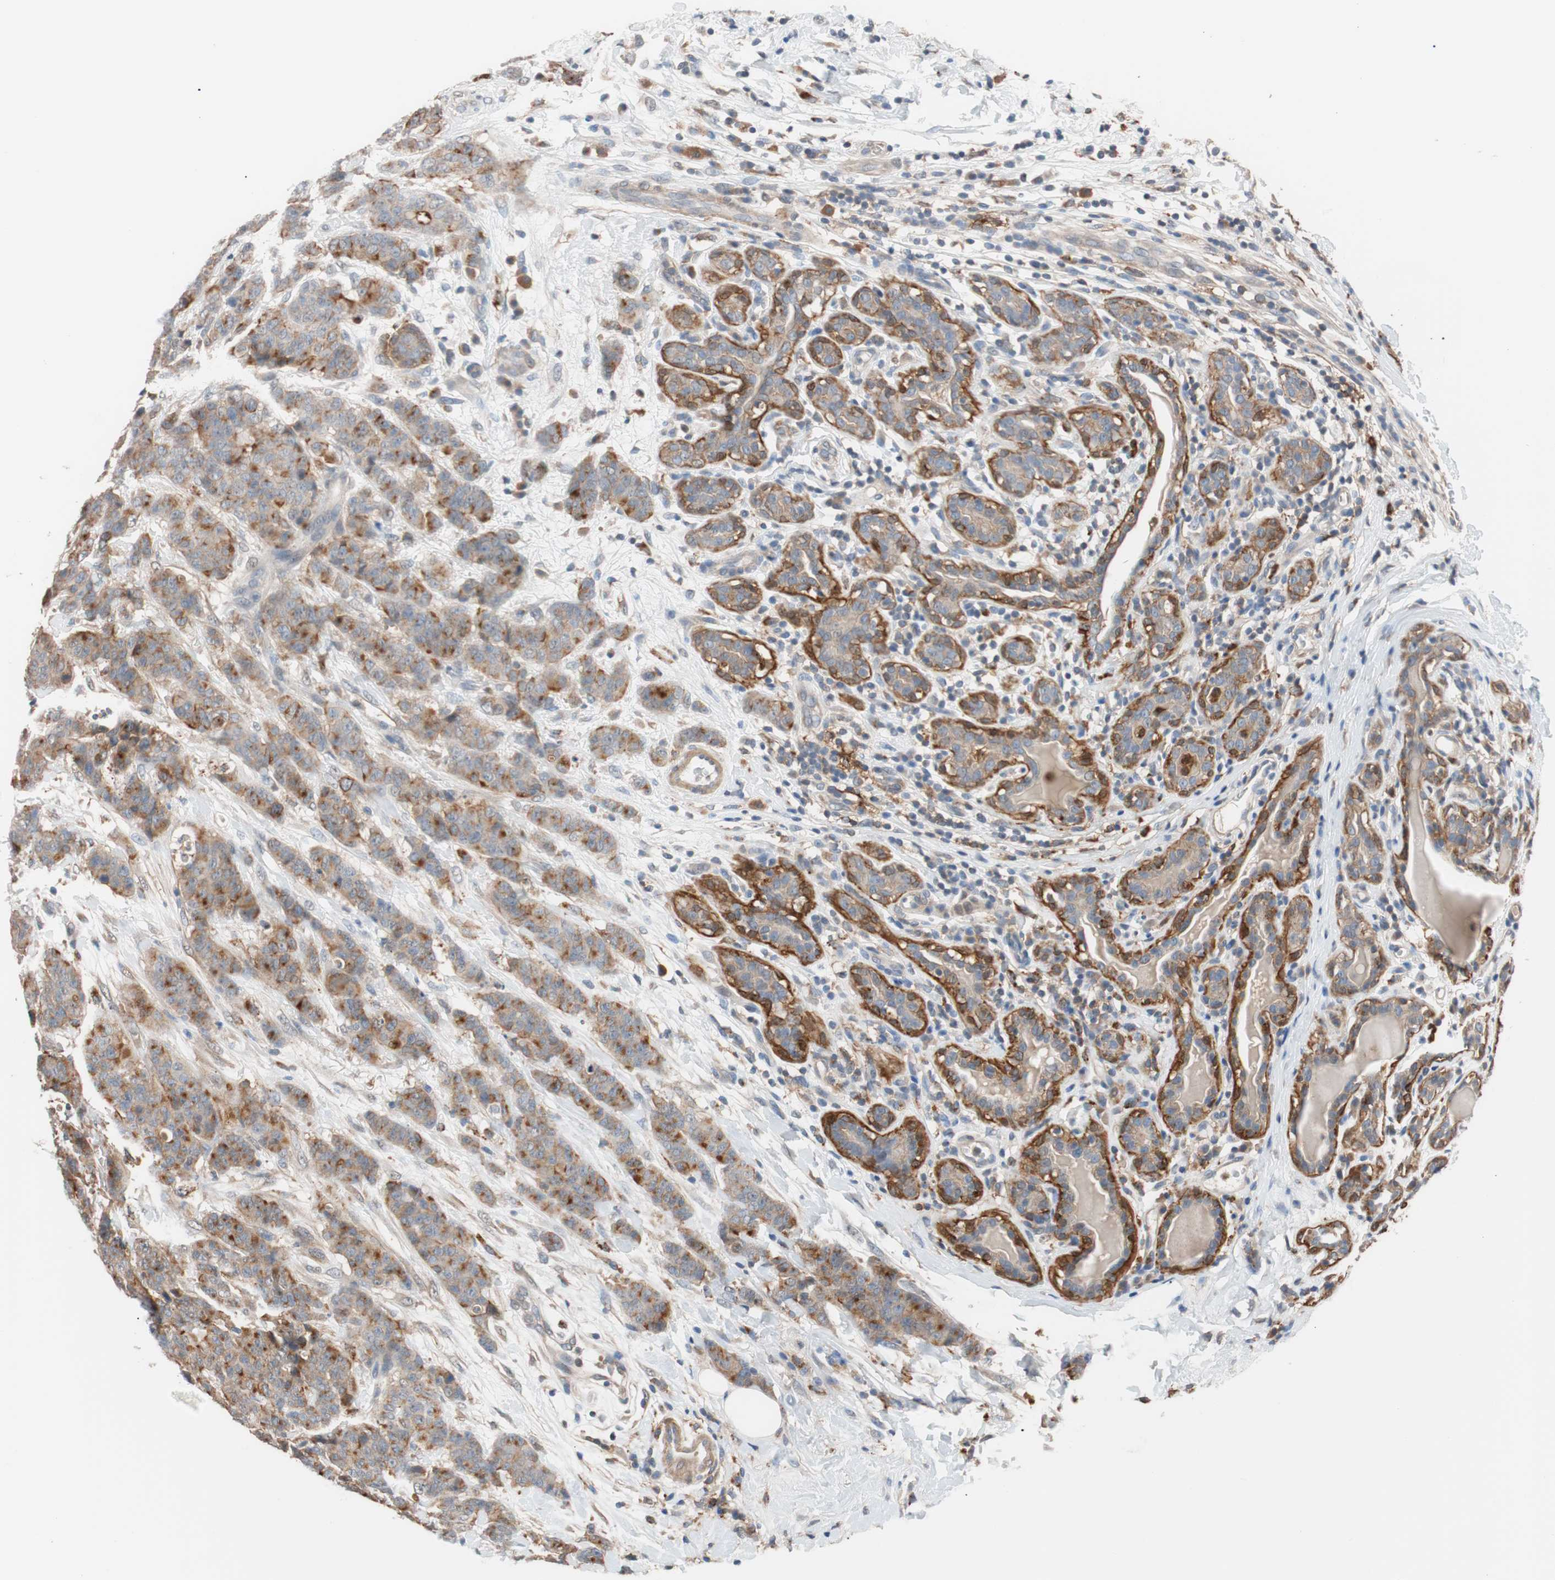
{"staining": {"intensity": "moderate", "quantity": ">75%", "location": "cytoplasmic/membranous"}, "tissue": "breast cancer", "cell_type": "Tumor cells", "image_type": "cancer", "snomed": [{"axis": "morphology", "description": "Duct carcinoma"}, {"axis": "topography", "description": "Breast"}], "caption": "This micrograph reveals immunohistochemistry (IHC) staining of breast cancer, with medium moderate cytoplasmic/membranous staining in approximately >75% of tumor cells.", "gene": "LITAF", "patient": {"sex": "female", "age": 40}}